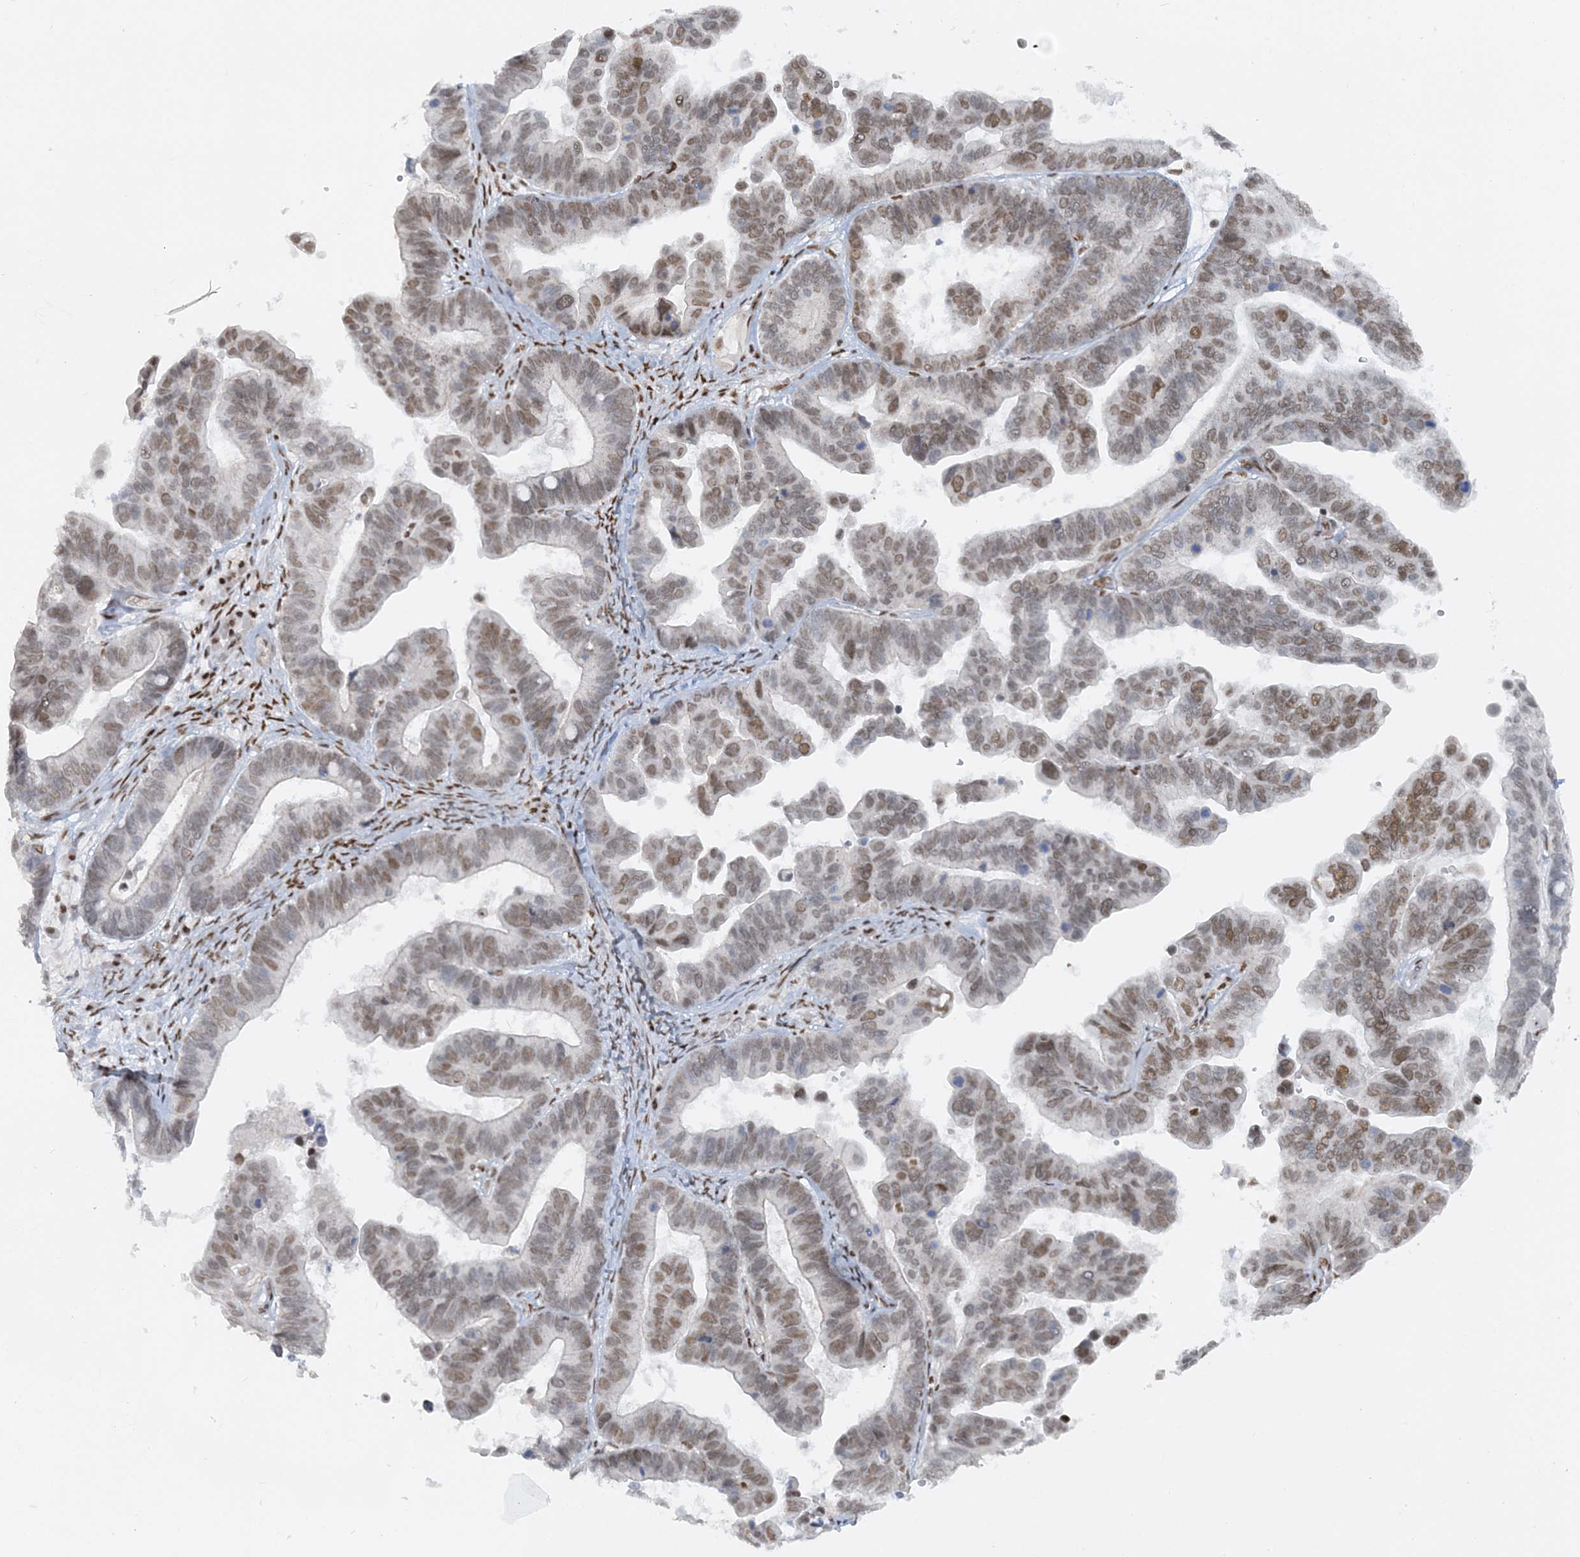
{"staining": {"intensity": "moderate", "quantity": "25%-75%", "location": "nuclear"}, "tissue": "ovarian cancer", "cell_type": "Tumor cells", "image_type": "cancer", "snomed": [{"axis": "morphology", "description": "Cystadenocarcinoma, serous, NOS"}, {"axis": "topography", "description": "Ovary"}], "caption": "Tumor cells show moderate nuclear staining in about 25%-75% of cells in ovarian cancer.", "gene": "DELE1", "patient": {"sex": "female", "age": 56}}